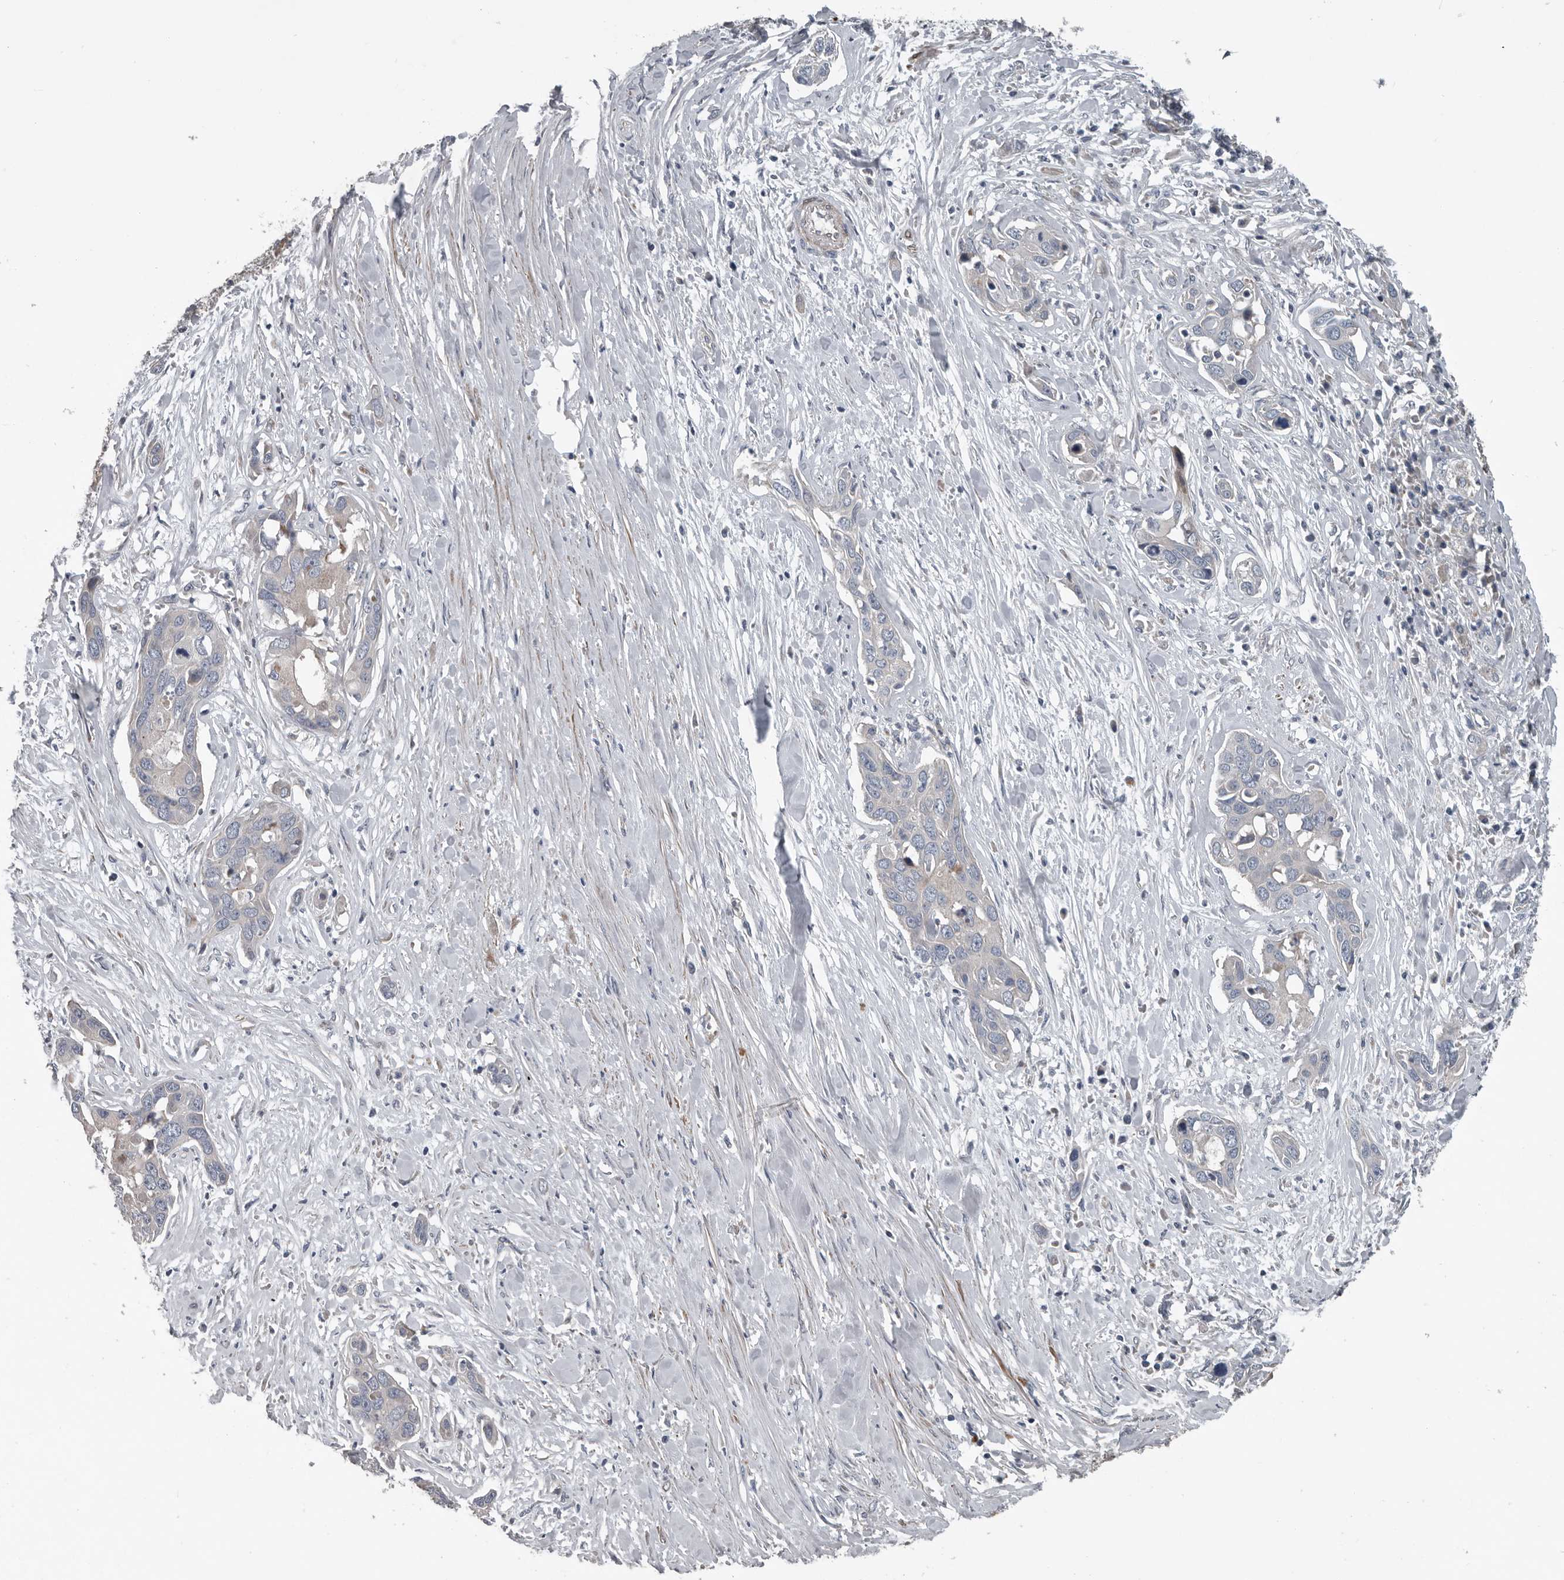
{"staining": {"intensity": "weak", "quantity": "<25%", "location": "cytoplasmic/membranous"}, "tissue": "pancreatic cancer", "cell_type": "Tumor cells", "image_type": "cancer", "snomed": [{"axis": "morphology", "description": "Adenocarcinoma, NOS"}, {"axis": "topography", "description": "Pancreas"}], "caption": "Tumor cells show no significant positivity in pancreatic adenocarcinoma. The staining is performed using DAB (3,3'-diaminobenzidine) brown chromogen with nuclei counter-stained in using hematoxylin.", "gene": "DPY19L4", "patient": {"sex": "female", "age": 60}}